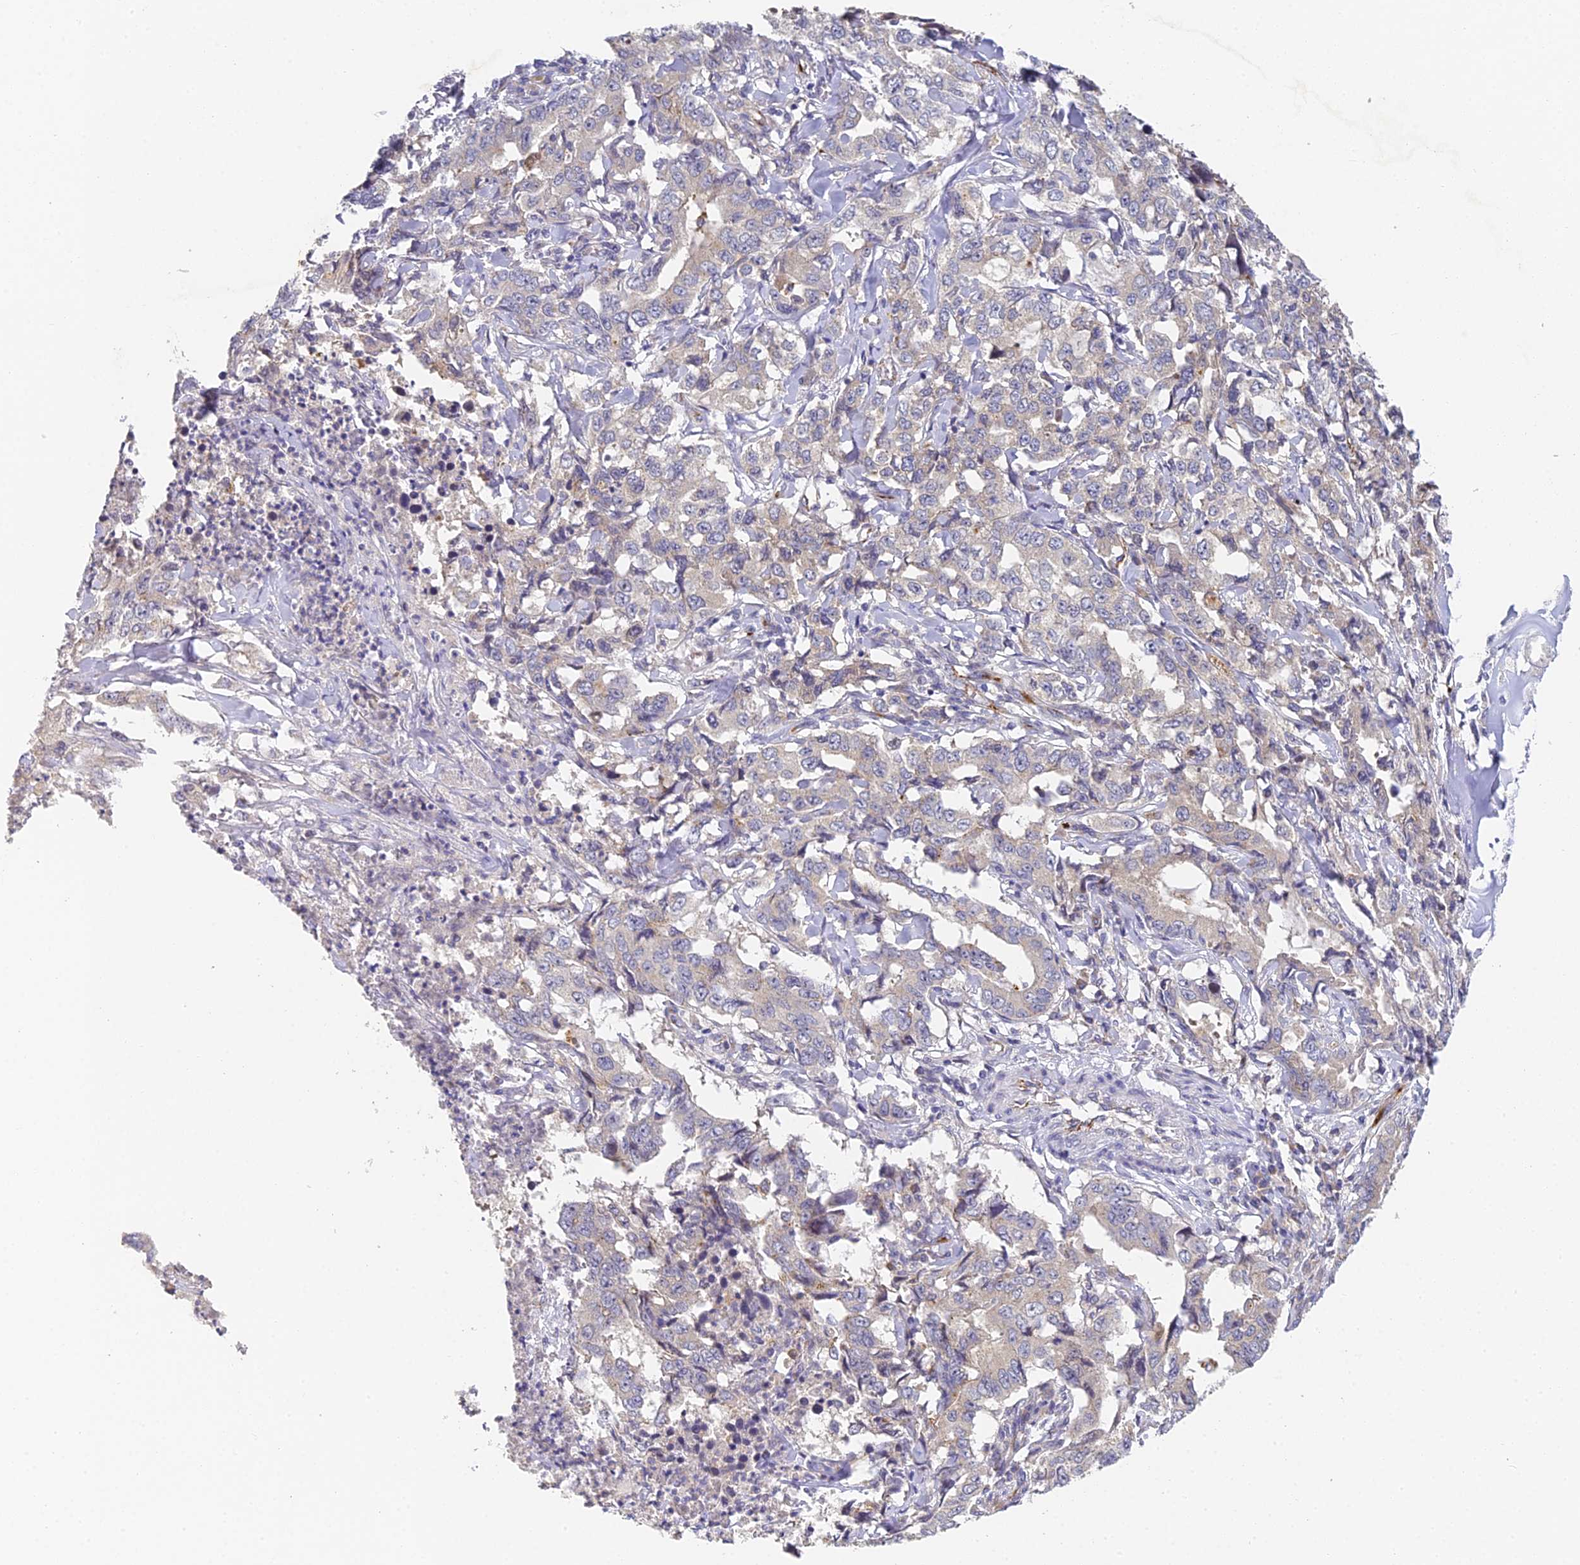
{"staining": {"intensity": "weak", "quantity": "<25%", "location": "cytoplasmic/membranous"}, "tissue": "lung cancer", "cell_type": "Tumor cells", "image_type": "cancer", "snomed": [{"axis": "morphology", "description": "Adenocarcinoma, NOS"}, {"axis": "topography", "description": "Lung"}], "caption": "DAB immunohistochemical staining of human lung cancer (adenocarcinoma) reveals no significant positivity in tumor cells.", "gene": "DNAAF10", "patient": {"sex": "female", "age": 51}}